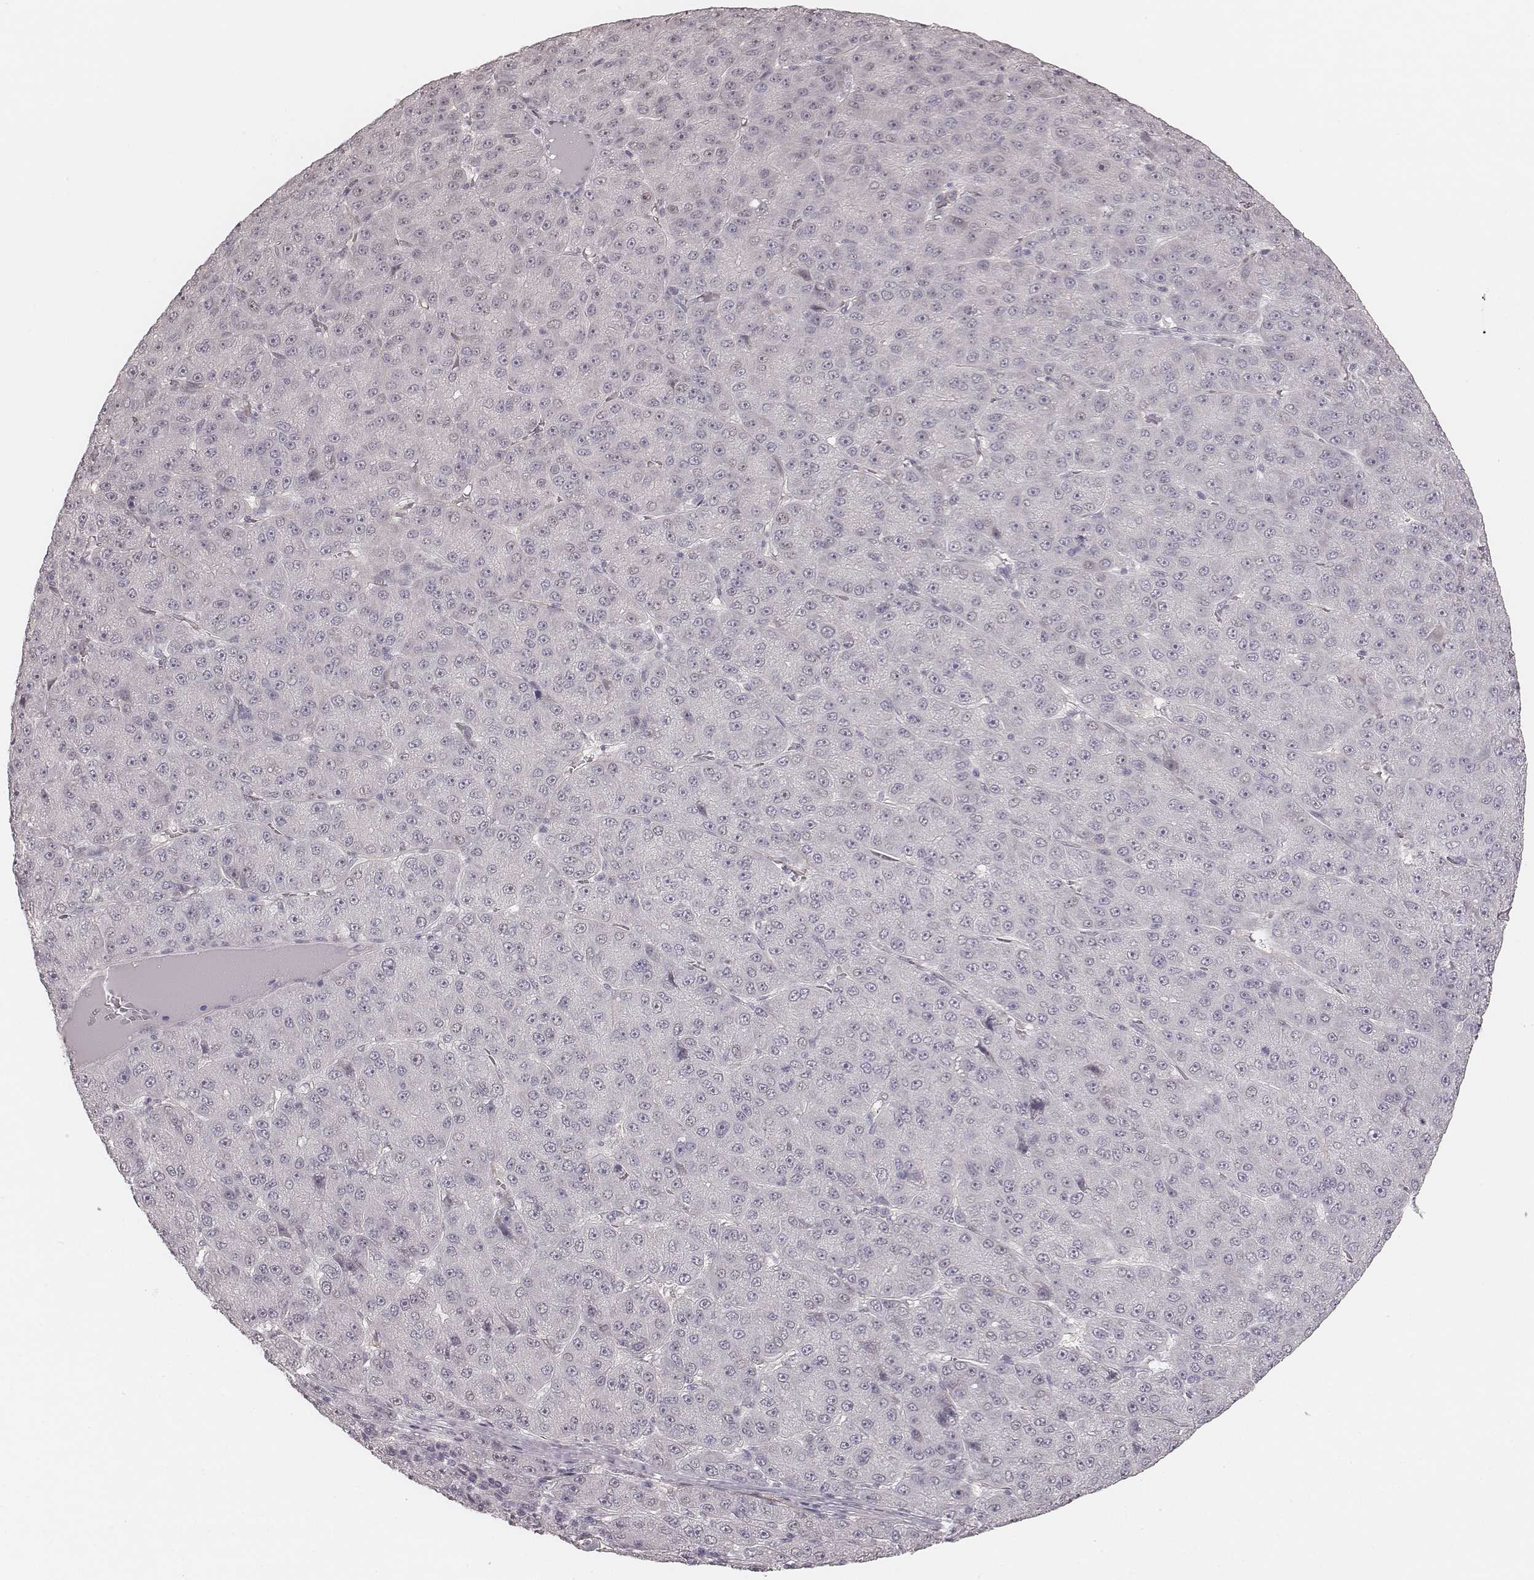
{"staining": {"intensity": "negative", "quantity": "none", "location": "none"}, "tissue": "liver cancer", "cell_type": "Tumor cells", "image_type": "cancer", "snomed": [{"axis": "morphology", "description": "Carcinoma, Hepatocellular, NOS"}, {"axis": "topography", "description": "Liver"}], "caption": "An image of liver cancer stained for a protein reveals no brown staining in tumor cells.", "gene": "RPGRIP1", "patient": {"sex": "male", "age": 67}}